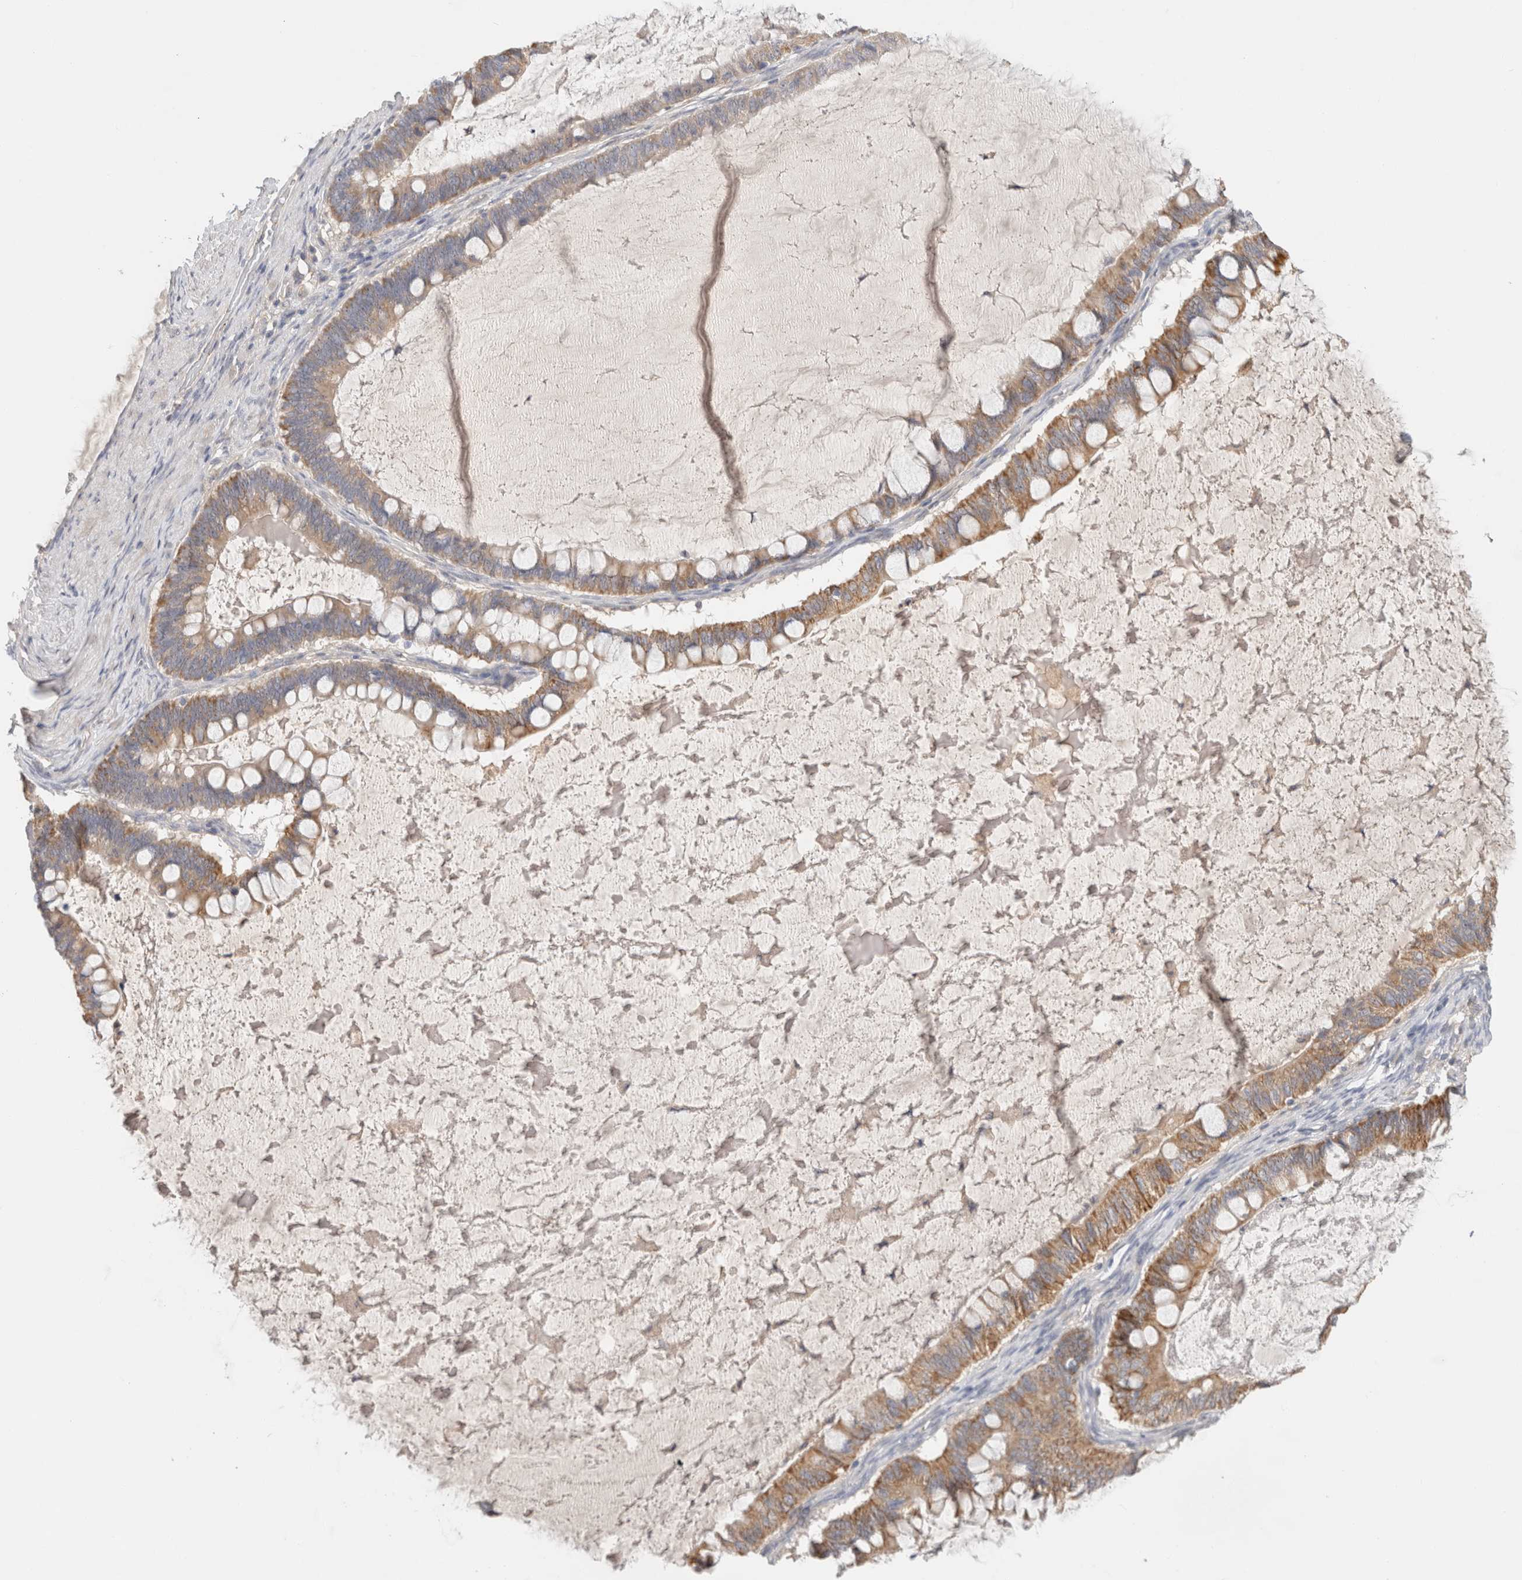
{"staining": {"intensity": "moderate", "quantity": "25%-75%", "location": "cytoplasmic/membranous"}, "tissue": "ovarian cancer", "cell_type": "Tumor cells", "image_type": "cancer", "snomed": [{"axis": "morphology", "description": "Cystadenocarcinoma, mucinous, NOS"}, {"axis": "topography", "description": "Ovary"}], "caption": "Immunohistochemical staining of human ovarian cancer (mucinous cystadenocarcinoma) reveals medium levels of moderate cytoplasmic/membranous expression in about 25%-75% of tumor cells.", "gene": "SGK3", "patient": {"sex": "female", "age": 61}}